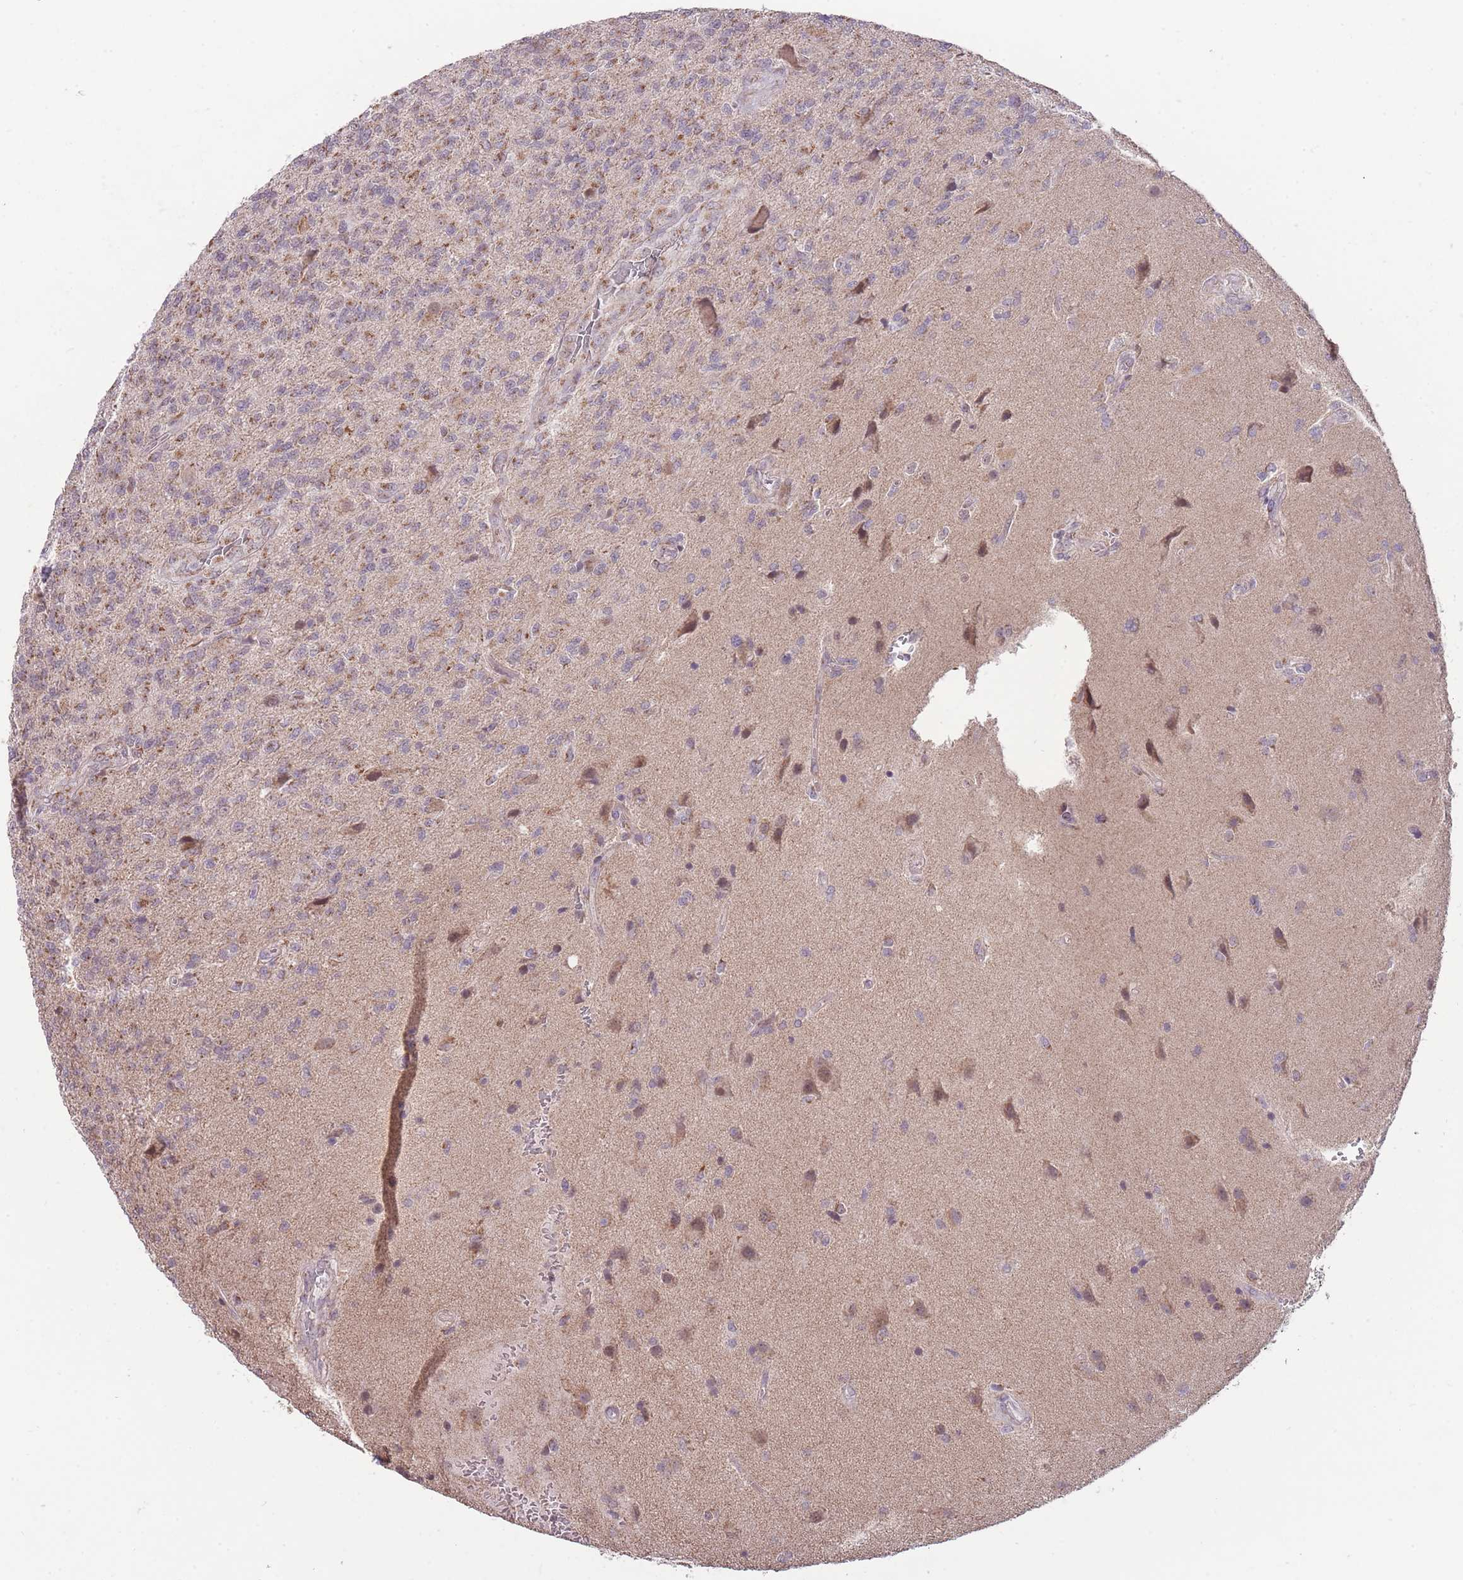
{"staining": {"intensity": "weak", "quantity": "<25%", "location": "cytoplasmic/membranous"}, "tissue": "glioma", "cell_type": "Tumor cells", "image_type": "cancer", "snomed": [{"axis": "morphology", "description": "Glioma, malignant, High grade"}, {"axis": "topography", "description": "Brain"}], "caption": "Tumor cells are negative for protein expression in human malignant glioma (high-grade).", "gene": "NELL1", "patient": {"sex": "male", "age": 56}}